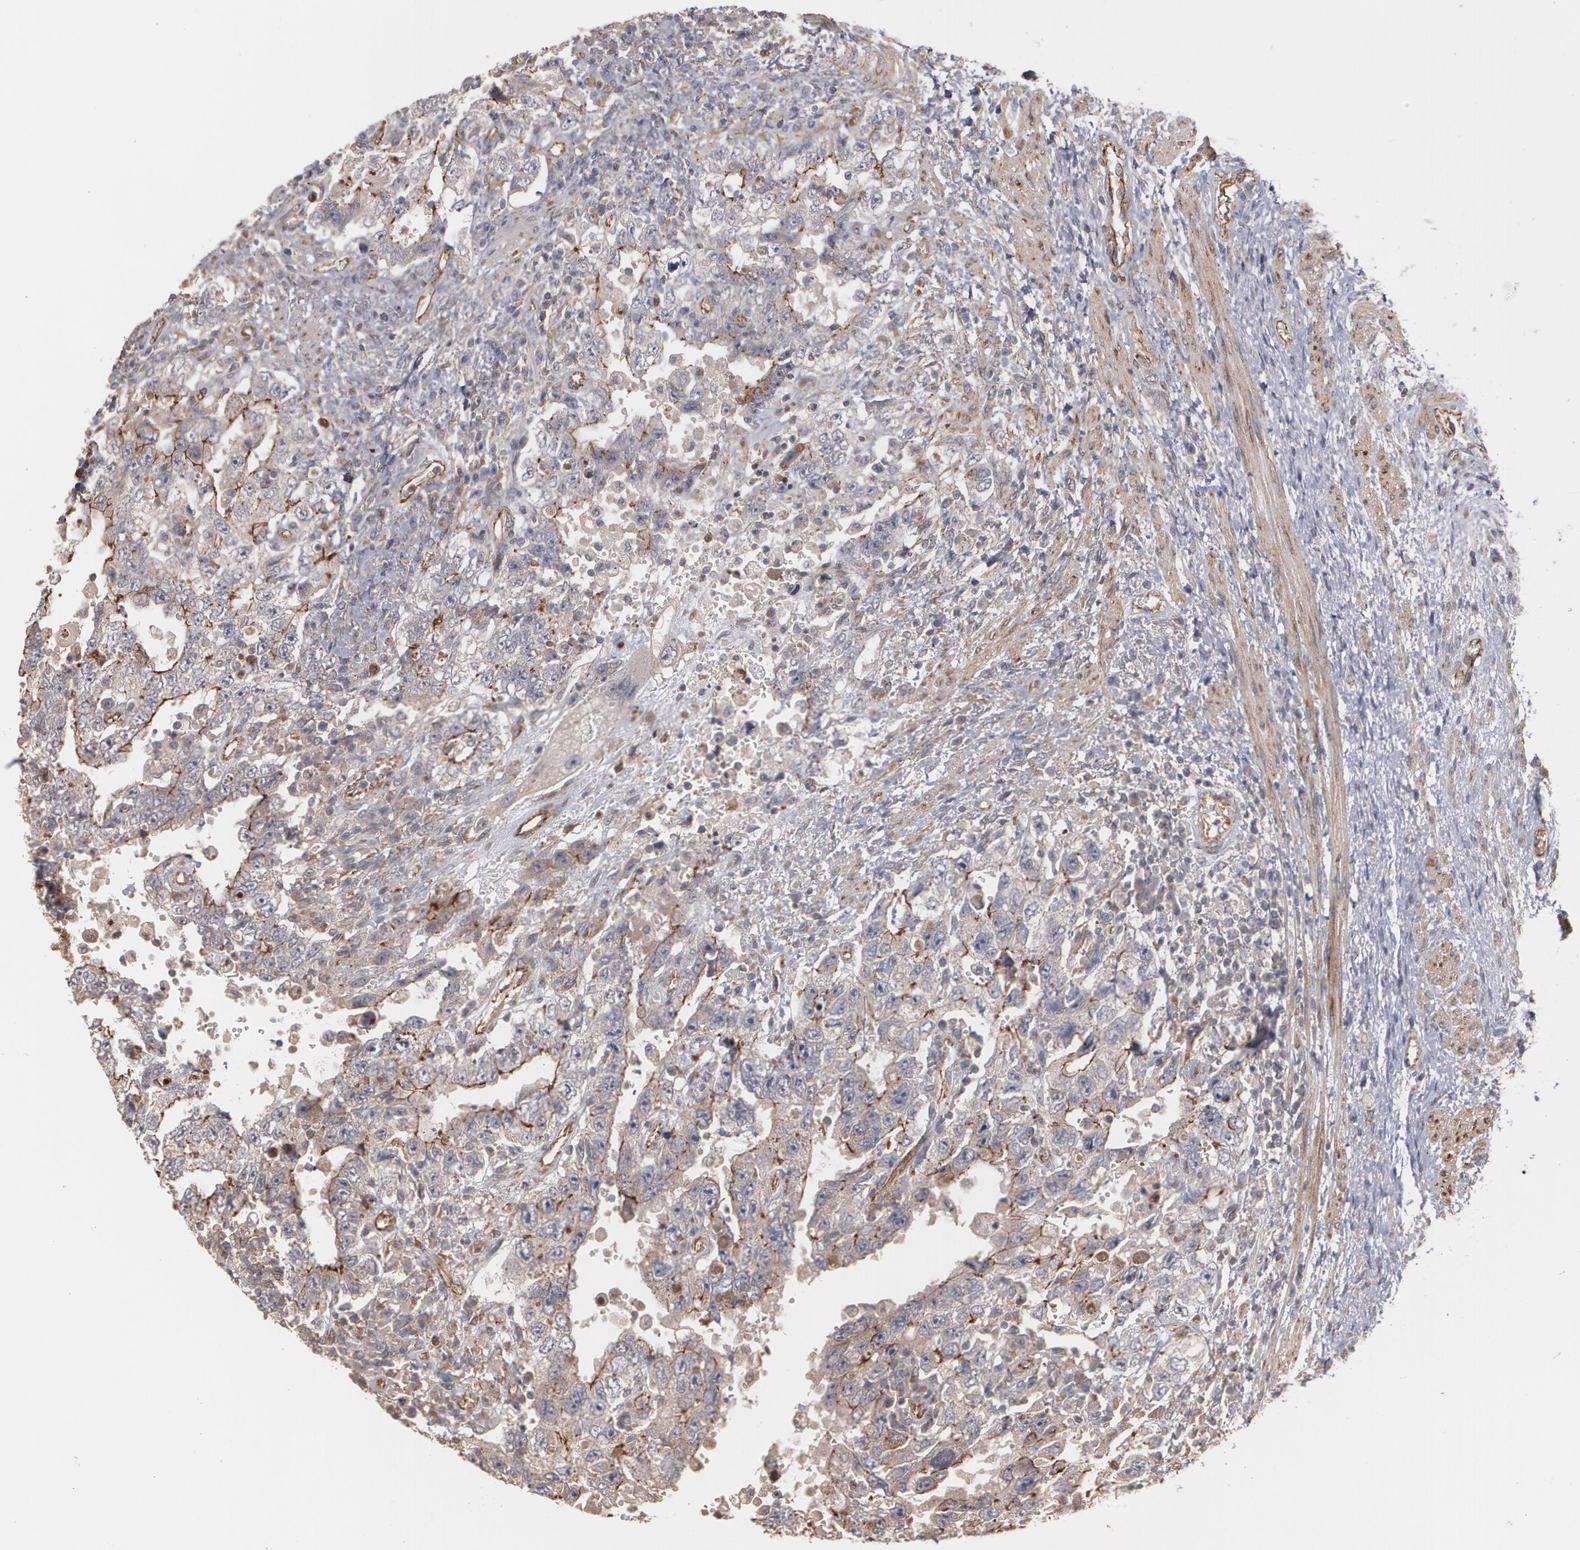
{"staining": {"intensity": "weak", "quantity": "25%-75%", "location": "cytoplasmic/membranous"}, "tissue": "testis cancer", "cell_type": "Tumor cells", "image_type": "cancer", "snomed": [{"axis": "morphology", "description": "Carcinoma, Embryonal, NOS"}, {"axis": "topography", "description": "Testis"}], "caption": "Protein expression analysis of human testis cancer reveals weak cytoplasmic/membranous expression in about 25%-75% of tumor cells.", "gene": "TJP1", "patient": {"sex": "male", "age": 26}}